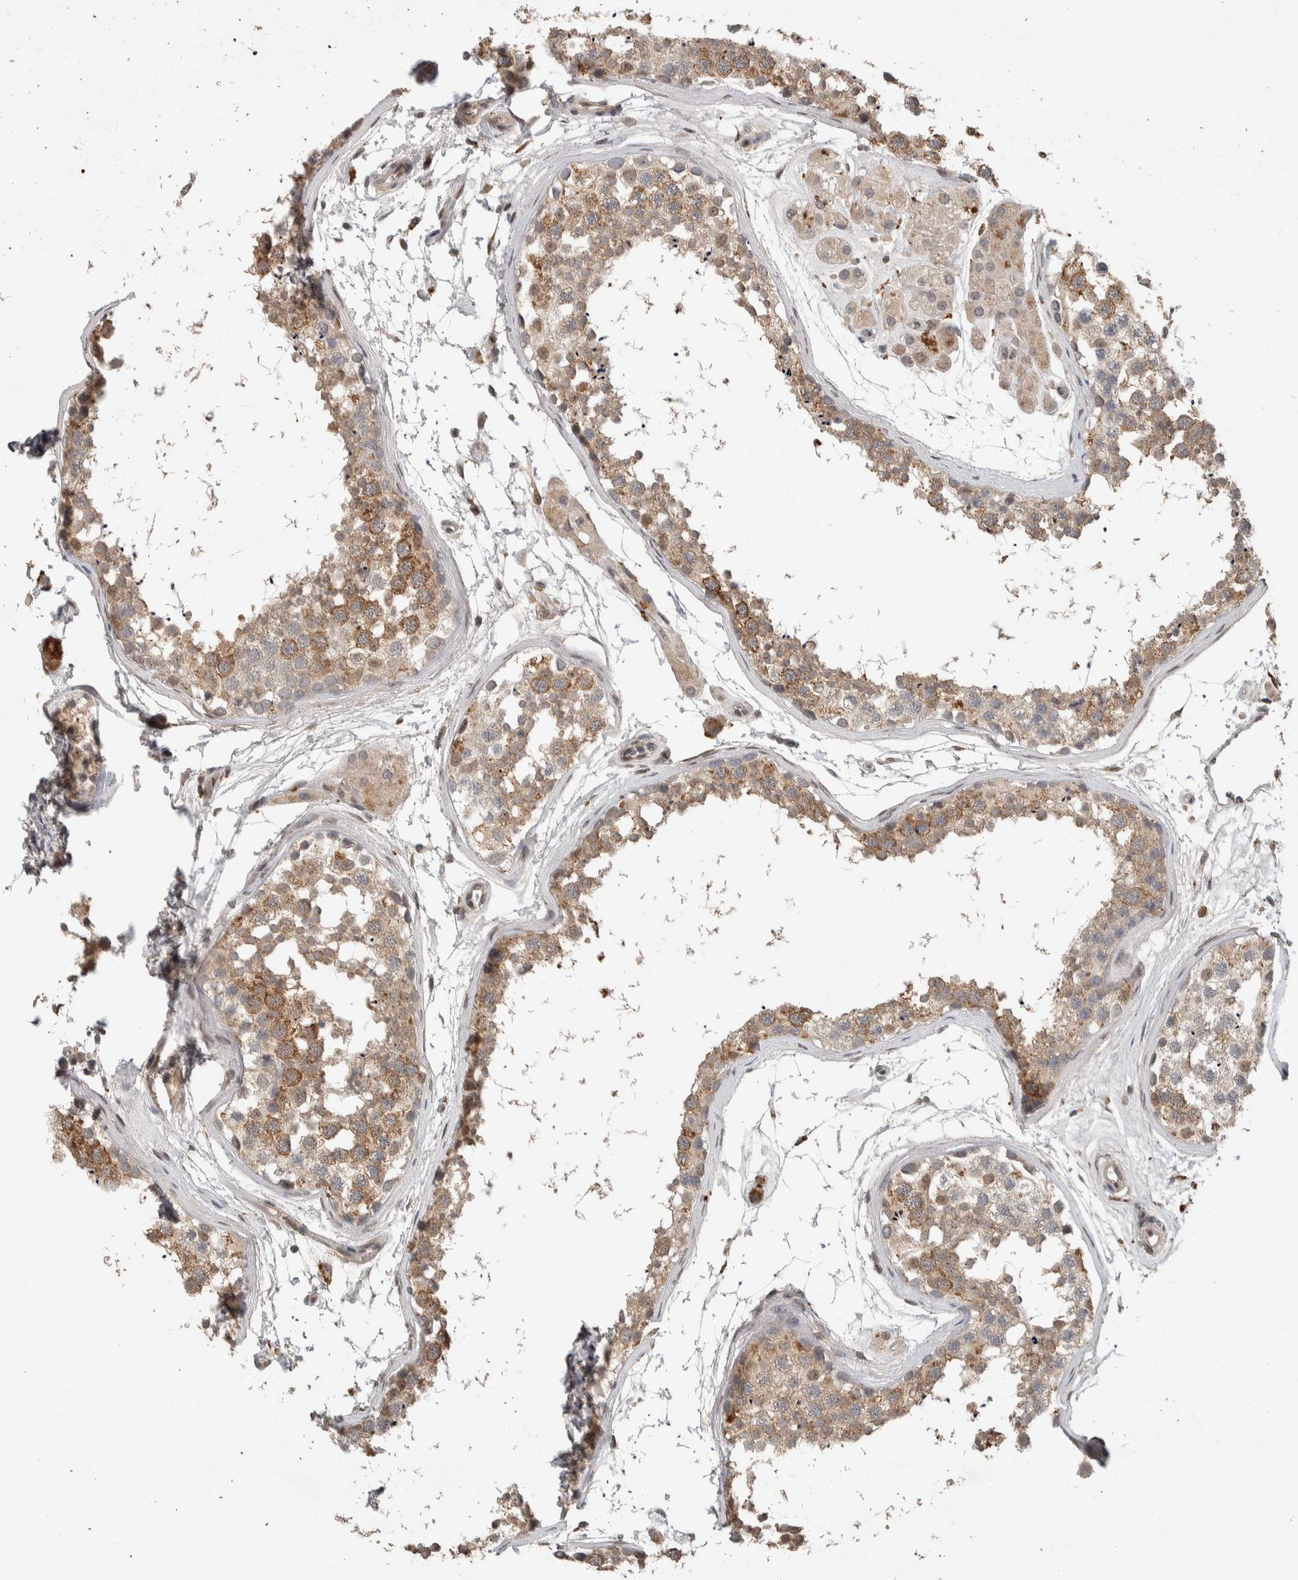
{"staining": {"intensity": "weak", "quantity": ">75%", "location": "cytoplasmic/membranous"}, "tissue": "testis", "cell_type": "Cells in seminiferous ducts", "image_type": "normal", "snomed": [{"axis": "morphology", "description": "Normal tissue, NOS"}, {"axis": "topography", "description": "Testis"}], "caption": "Immunohistochemistry of normal human testis reveals low levels of weak cytoplasmic/membranous positivity in approximately >75% of cells in seminiferous ducts.", "gene": "CYSRT1", "patient": {"sex": "male", "age": 56}}